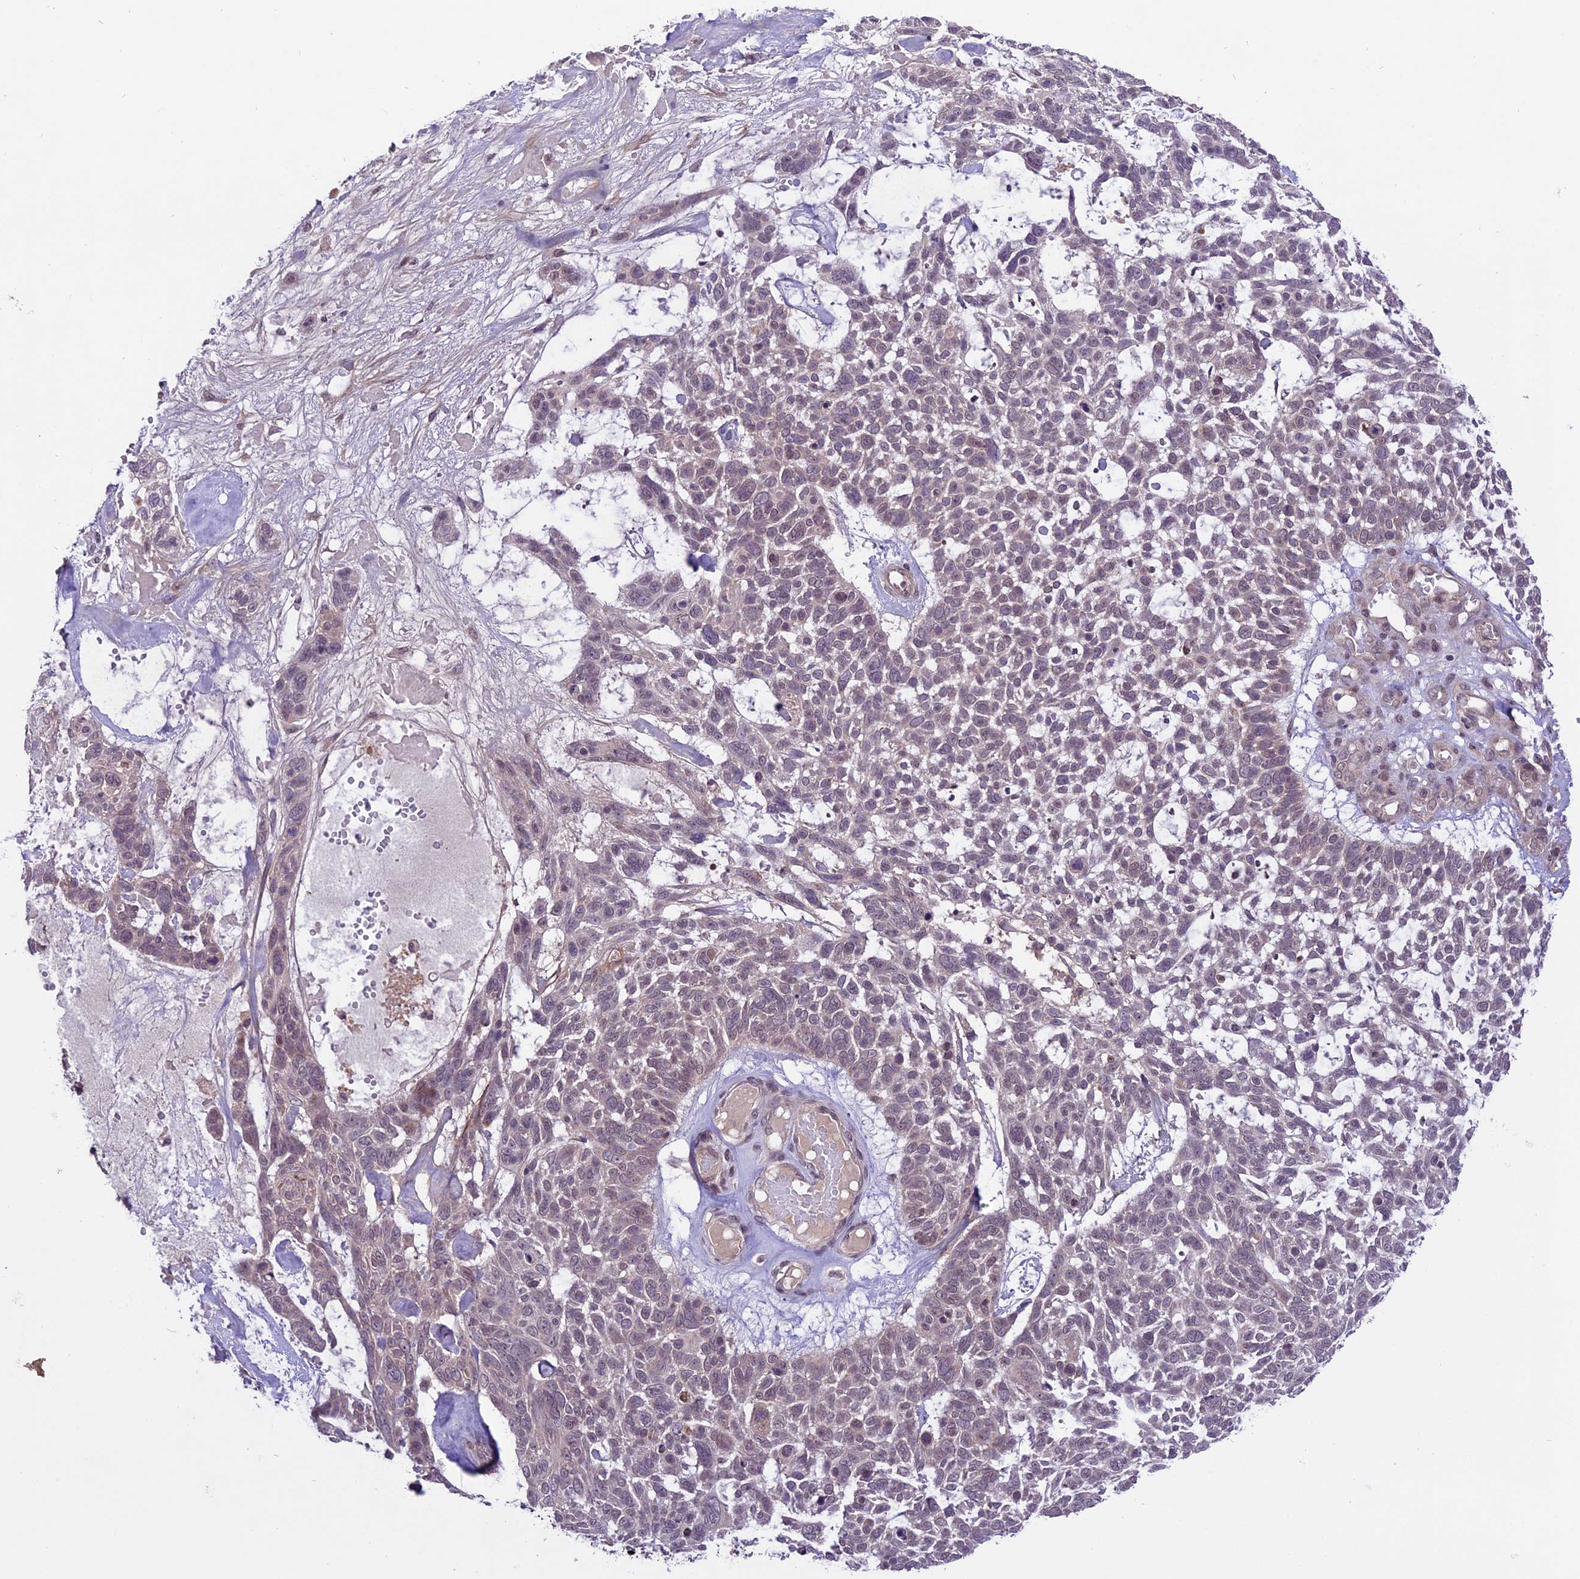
{"staining": {"intensity": "weak", "quantity": "<25%", "location": "nuclear"}, "tissue": "skin cancer", "cell_type": "Tumor cells", "image_type": "cancer", "snomed": [{"axis": "morphology", "description": "Basal cell carcinoma"}, {"axis": "topography", "description": "Skin"}], "caption": "The IHC photomicrograph has no significant staining in tumor cells of skin cancer (basal cell carcinoma) tissue. (DAB (3,3'-diaminobenzidine) immunohistochemistry visualized using brightfield microscopy, high magnification).", "gene": "SPRED1", "patient": {"sex": "male", "age": 88}}